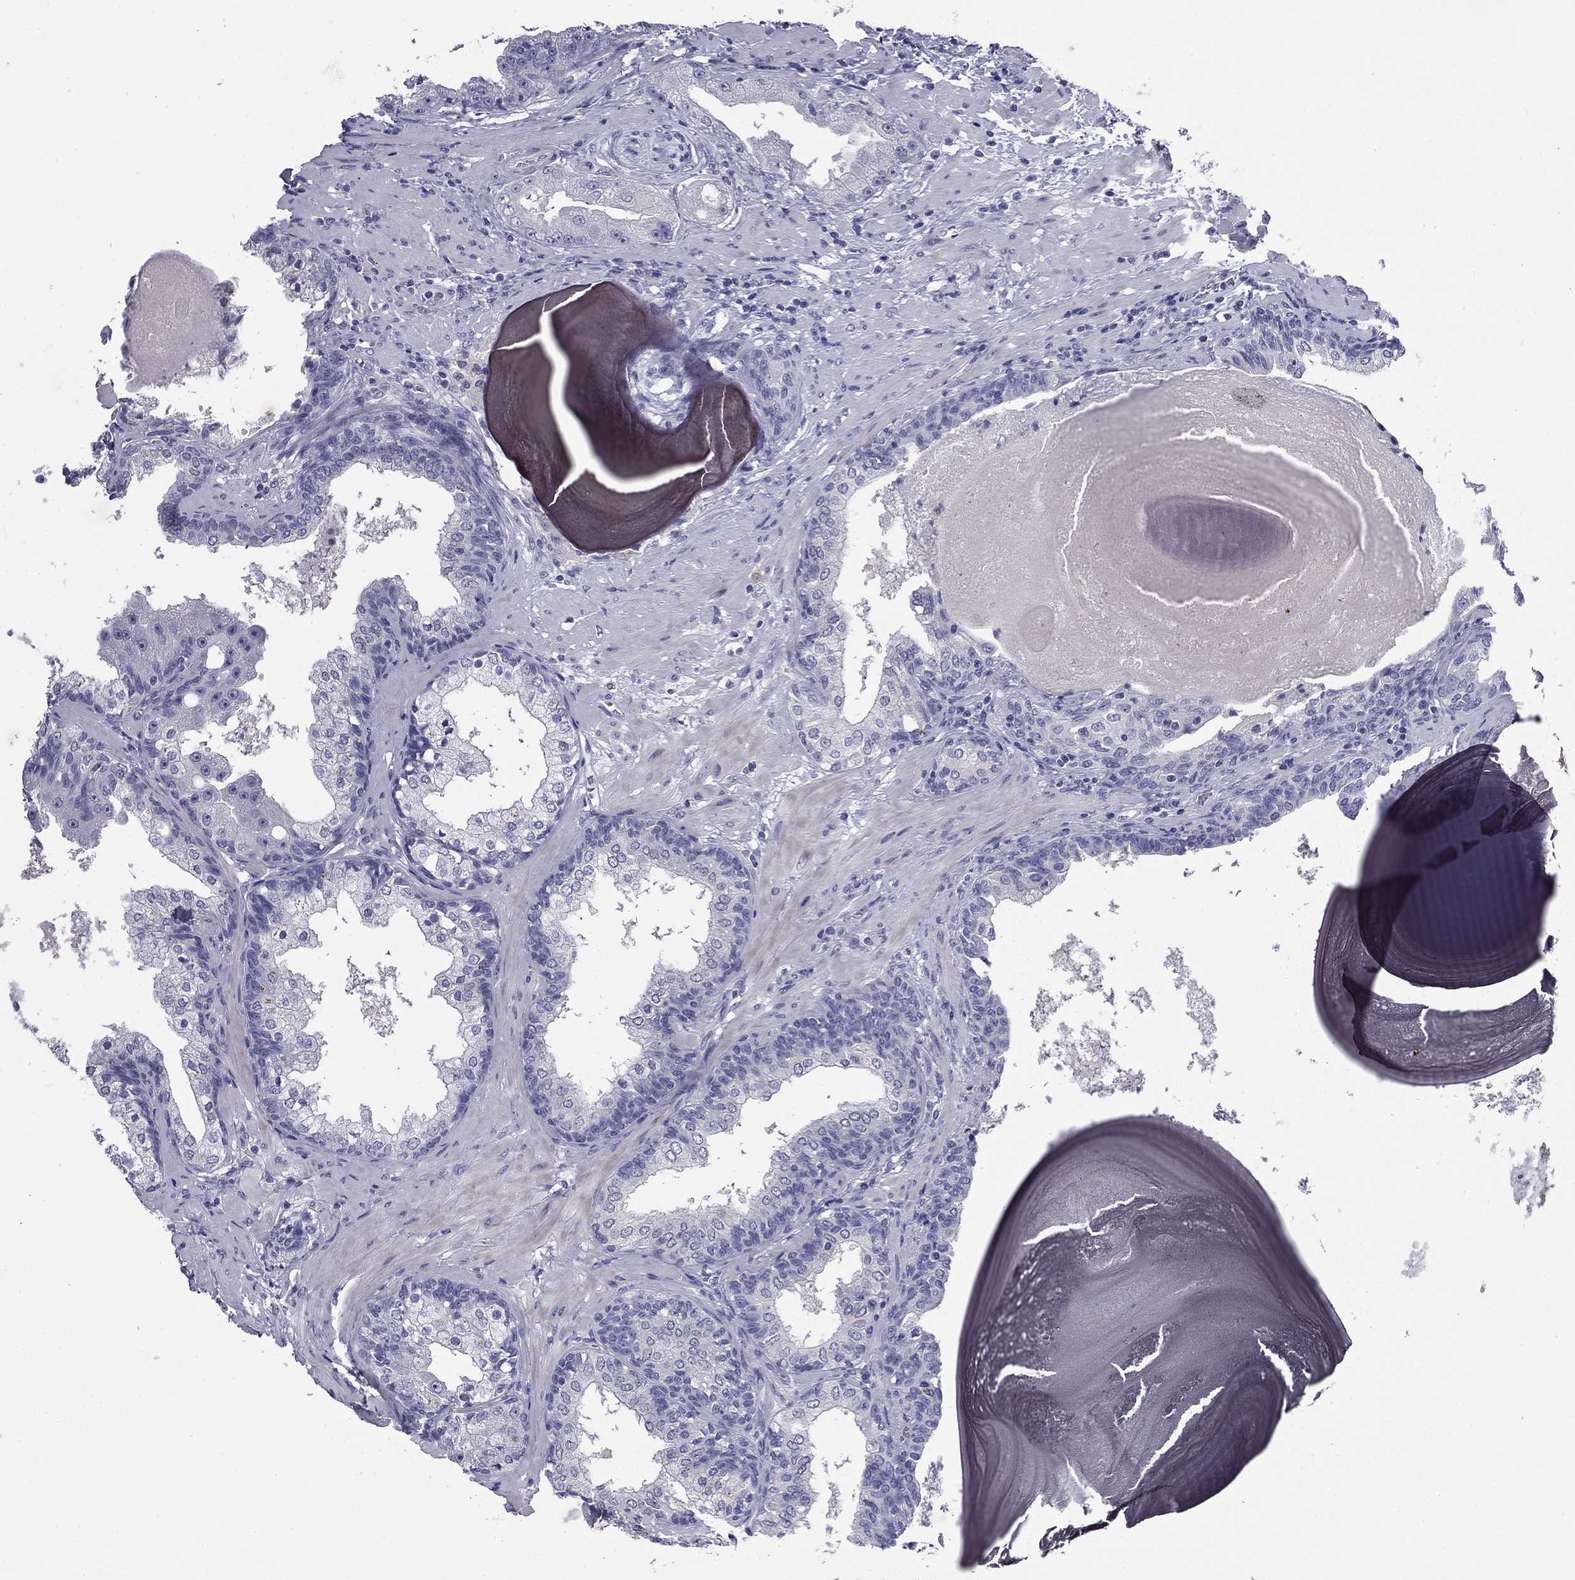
{"staining": {"intensity": "negative", "quantity": "none", "location": "none"}, "tissue": "prostate cancer", "cell_type": "Tumor cells", "image_type": "cancer", "snomed": [{"axis": "morphology", "description": "Adenocarcinoma, Low grade"}, {"axis": "topography", "description": "Prostate"}], "caption": "Immunohistochemistry photomicrograph of prostate cancer stained for a protein (brown), which shows no positivity in tumor cells.", "gene": "CFAP119", "patient": {"sex": "male", "age": 62}}